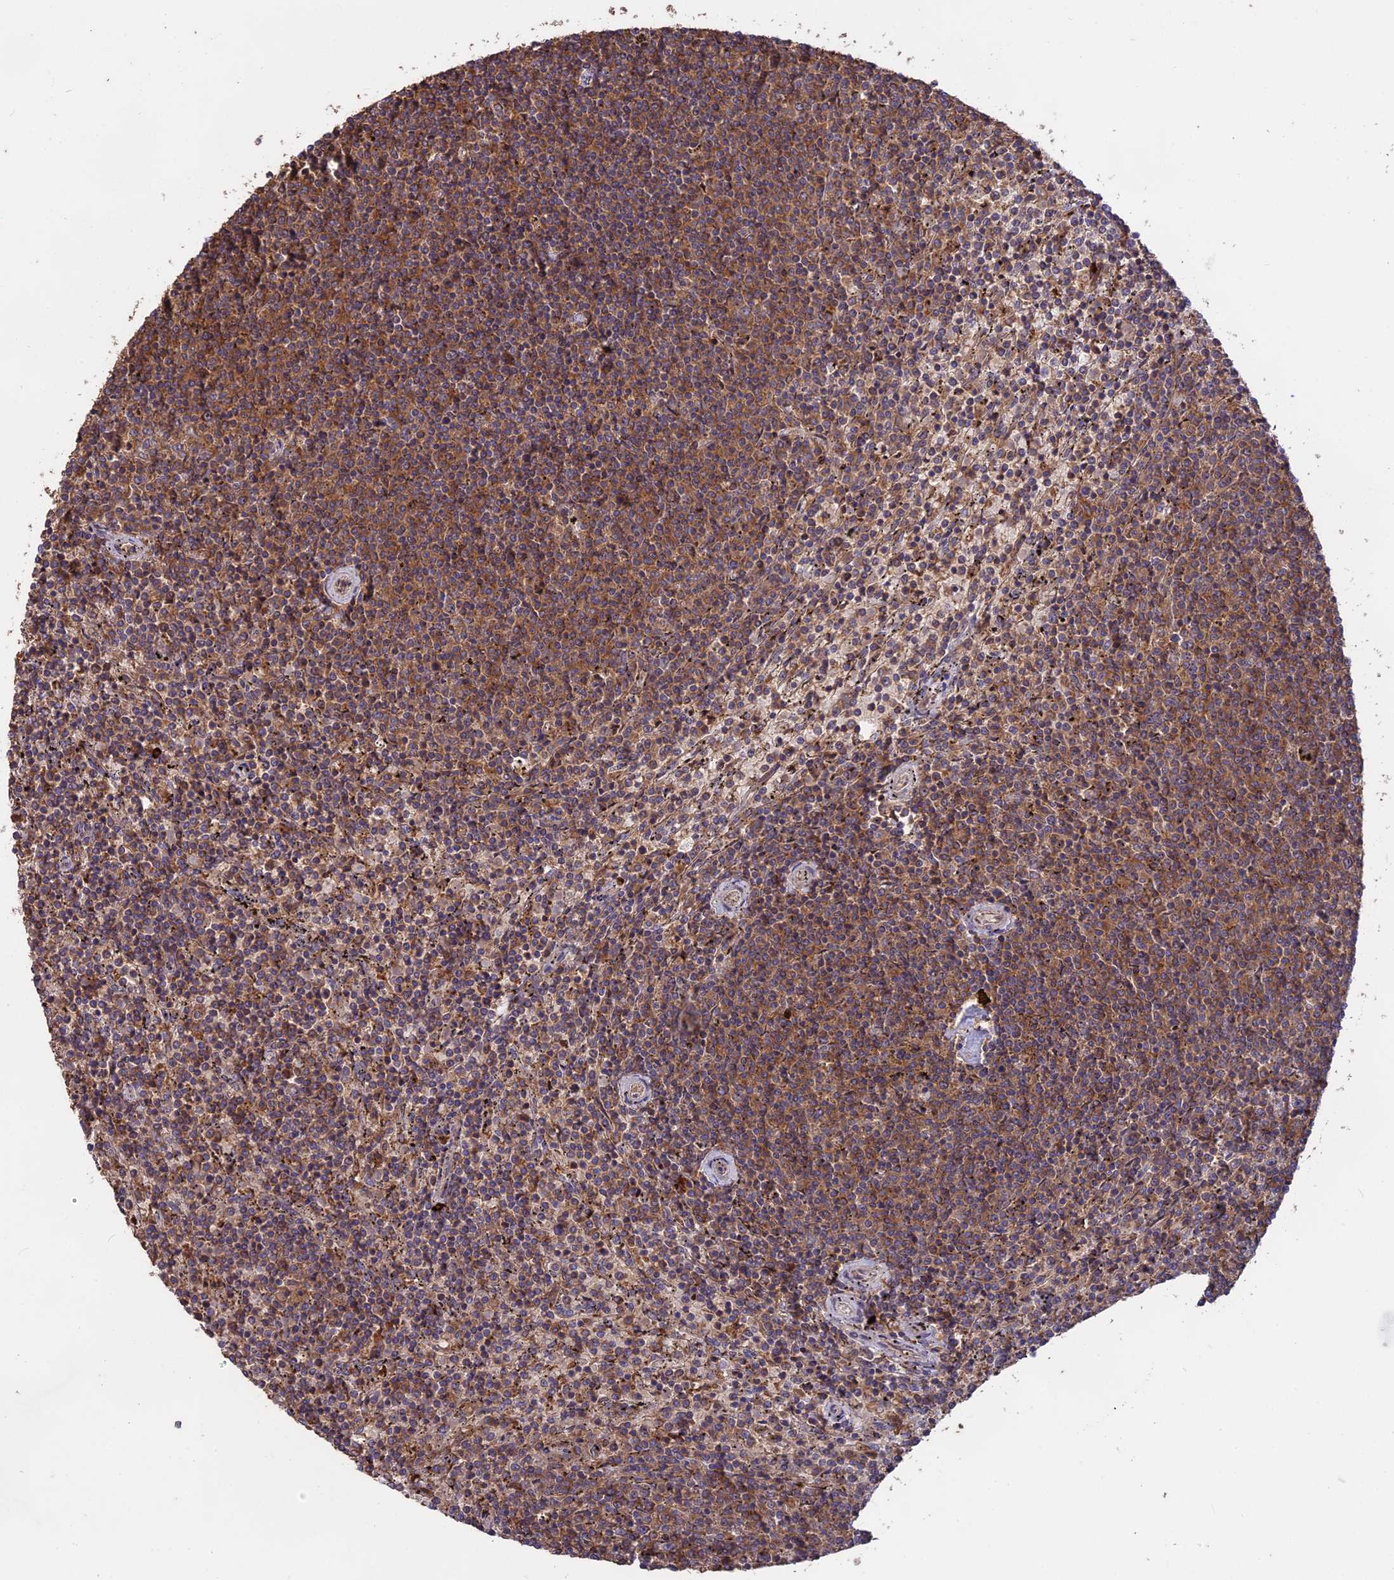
{"staining": {"intensity": "moderate", "quantity": ">75%", "location": "cytoplasmic/membranous"}, "tissue": "lymphoma", "cell_type": "Tumor cells", "image_type": "cancer", "snomed": [{"axis": "morphology", "description": "Malignant lymphoma, non-Hodgkin's type, Low grade"}, {"axis": "topography", "description": "Spleen"}], "caption": "Immunohistochemistry photomicrograph of neoplastic tissue: human low-grade malignant lymphoma, non-Hodgkin's type stained using immunohistochemistry (IHC) exhibits medium levels of moderate protein expression localized specifically in the cytoplasmic/membranous of tumor cells, appearing as a cytoplasmic/membranous brown color.", "gene": "NUDT8", "patient": {"sex": "female", "age": 50}}